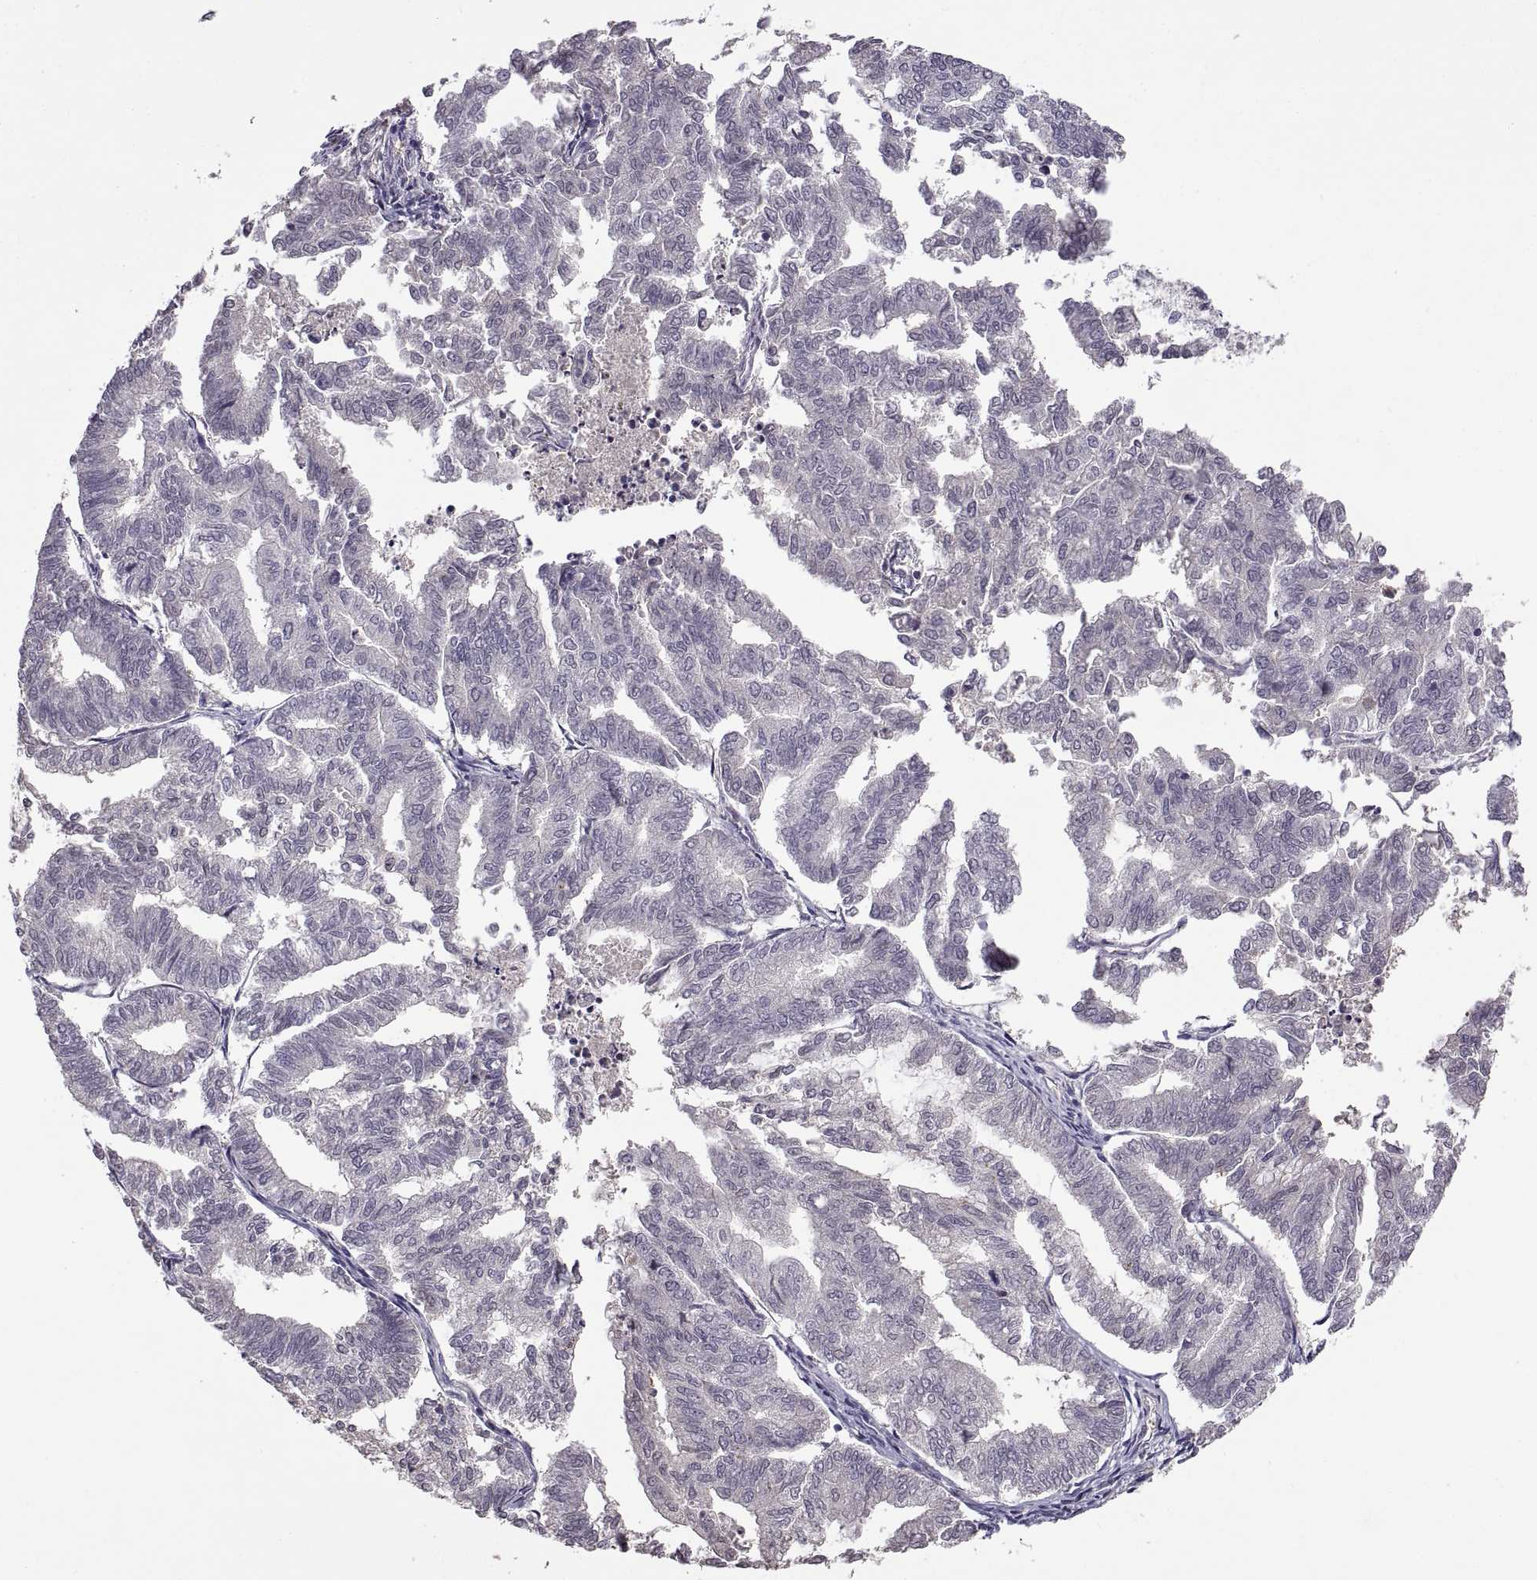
{"staining": {"intensity": "negative", "quantity": "none", "location": "none"}, "tissue": "endometrial cancer", "cell_type": "Tumor cells", "image_type": "cancer", "snomed": [{"axis": "morphology", "description": "Adenocarcinoma, NOS"}, {"axis": "topography", "description": "Endometrium"}], "caption": "High power microscopy histopathology image of an immunohistochemistry histopathology image of endometrial cancer (adenocarcinoma), revealing no significant positivity in tumor cells.", "gene": "NMNAT2", "patient": {"sex": "female", "age": 79}}